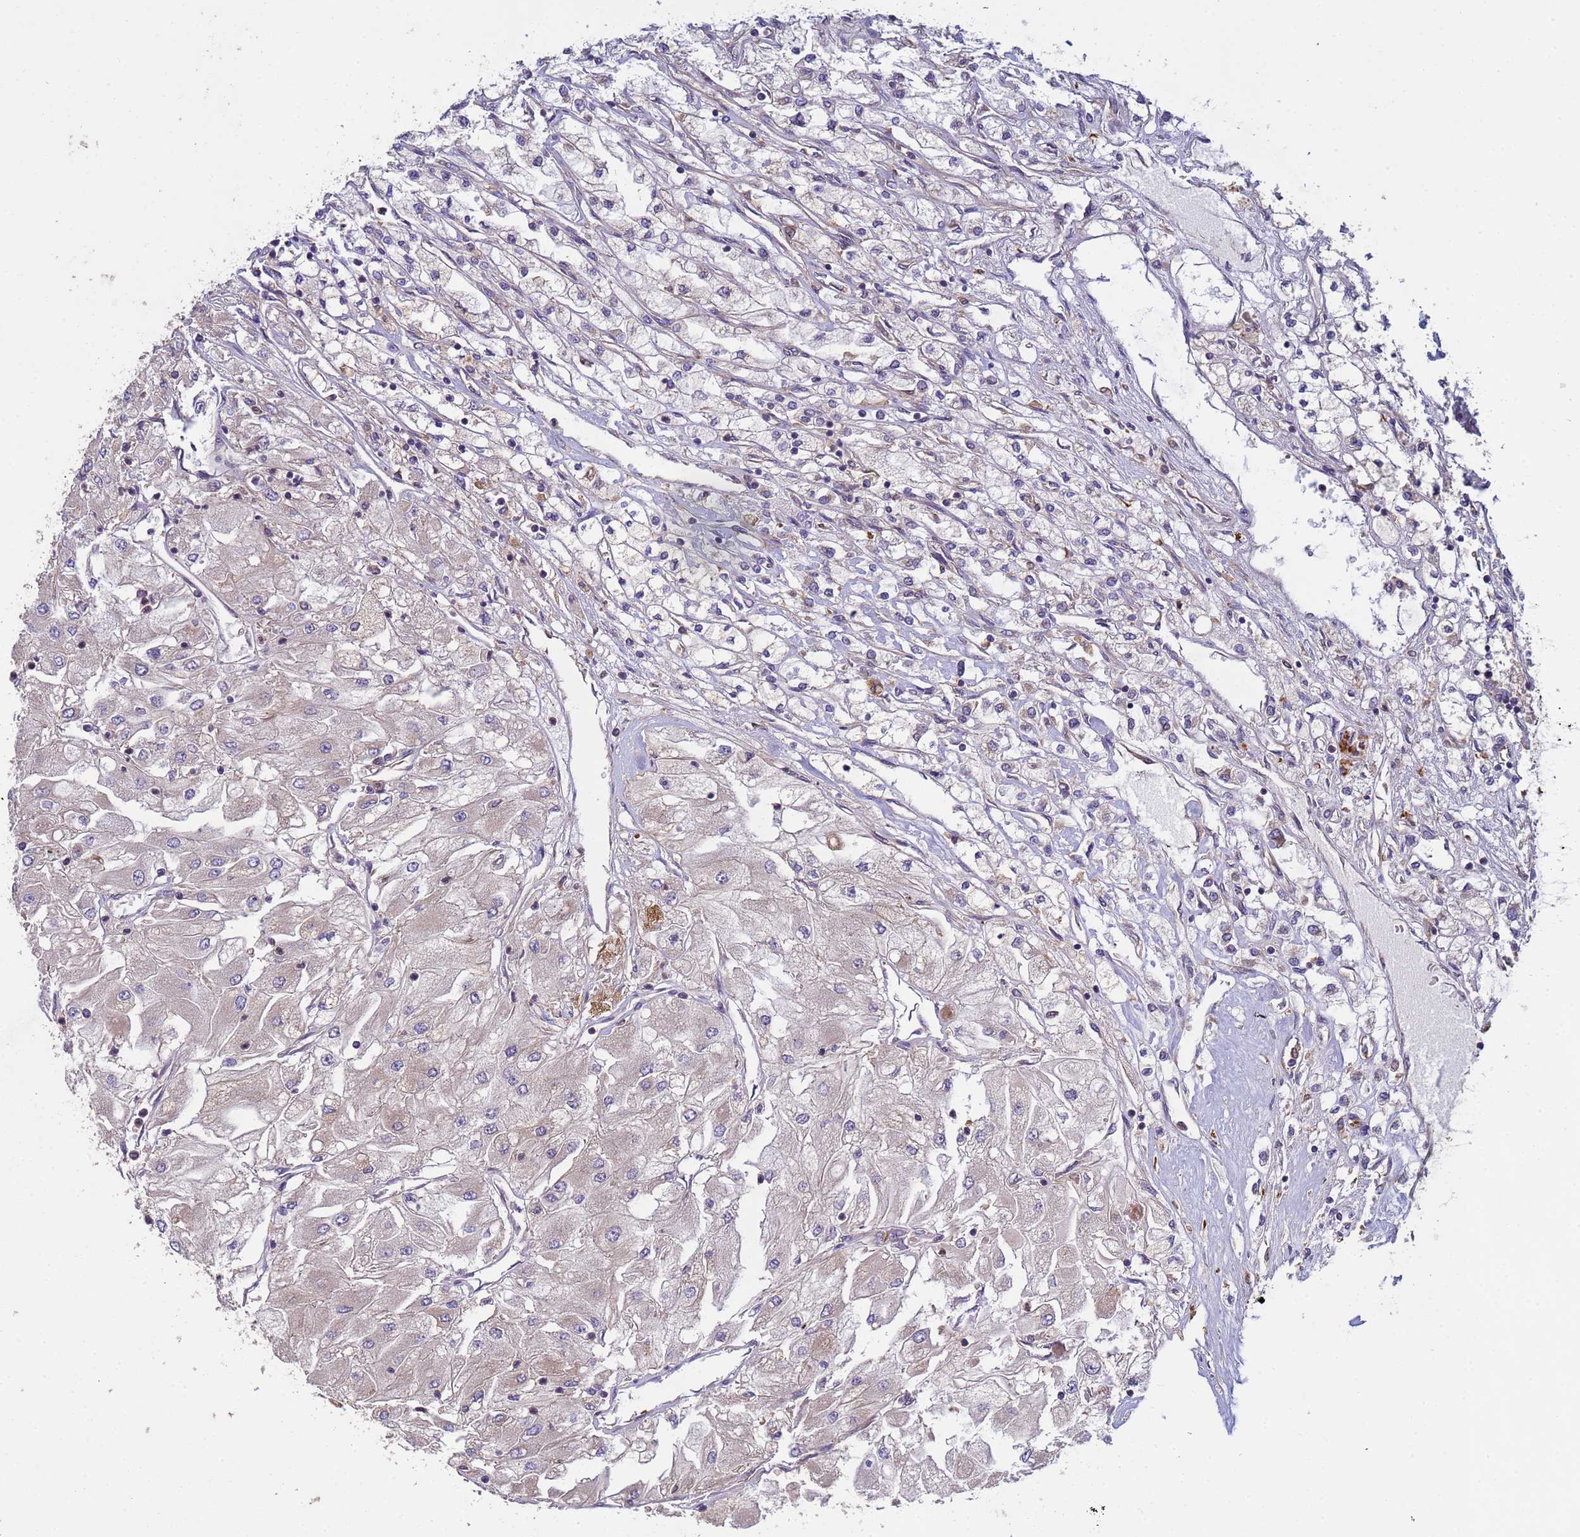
{"staining": {"intensity": "weak", "quantity": "<25%", "location": "cytoplasmic/membranous"}, "tissue": "renal cancer", "cell_type": "Tumor cells", "image_type": "cancer", "snomed": [{"axis": "morphology", "description": "Adenocarcinoma, NOS"}, {"axis": "topography", "description": "Kidney"}], "caption": "The IHC image has no significant staining in tumor cells of adenocarcinoma (renal) tissue. (Immunohistochemistry, brightfield microscopy, high magnification).", "gene": "RAB10", "patient": {"sex": "male", "age": 80}}